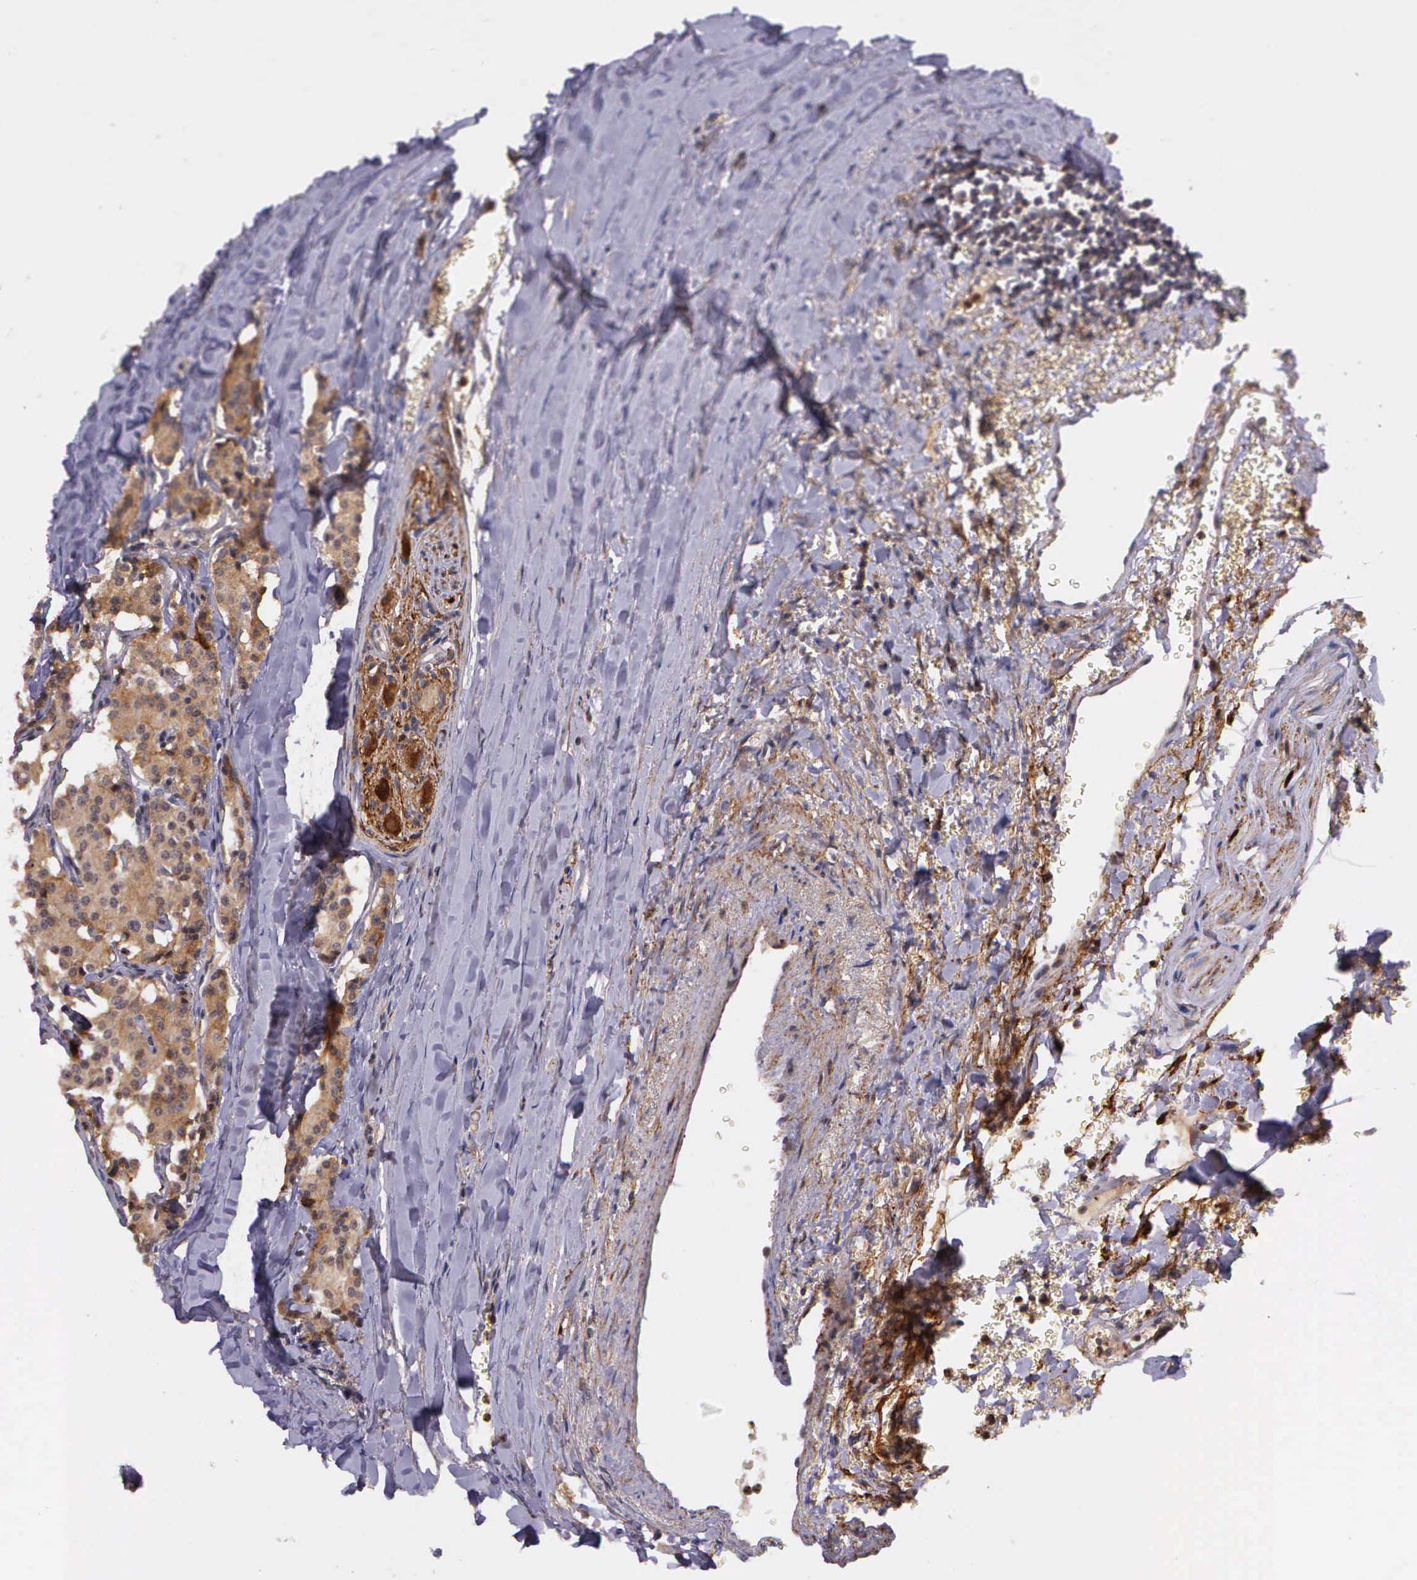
{"staining": {"intensity": "moderate", "quantity": ">75%", "location": "cytoplasmic/membranous"}, "tissue": "carcinoid", "cell_type": "Tumor cells", "image_type": "cancer", "snomed": [{"axis": "morphology", "description": "Carcinoid, malignant, NOS"}, {"axis": "topography", "description": "Bronchus"}], "caption": "Carcinoid (malignant) stained with immunohistochemistry (IHC) displays moderate cytoplasmic/membranous positivity in about >75% of tumor cells.", "gene": "PRICKLE3", "patient": {"sex": "male", "age": 55}}